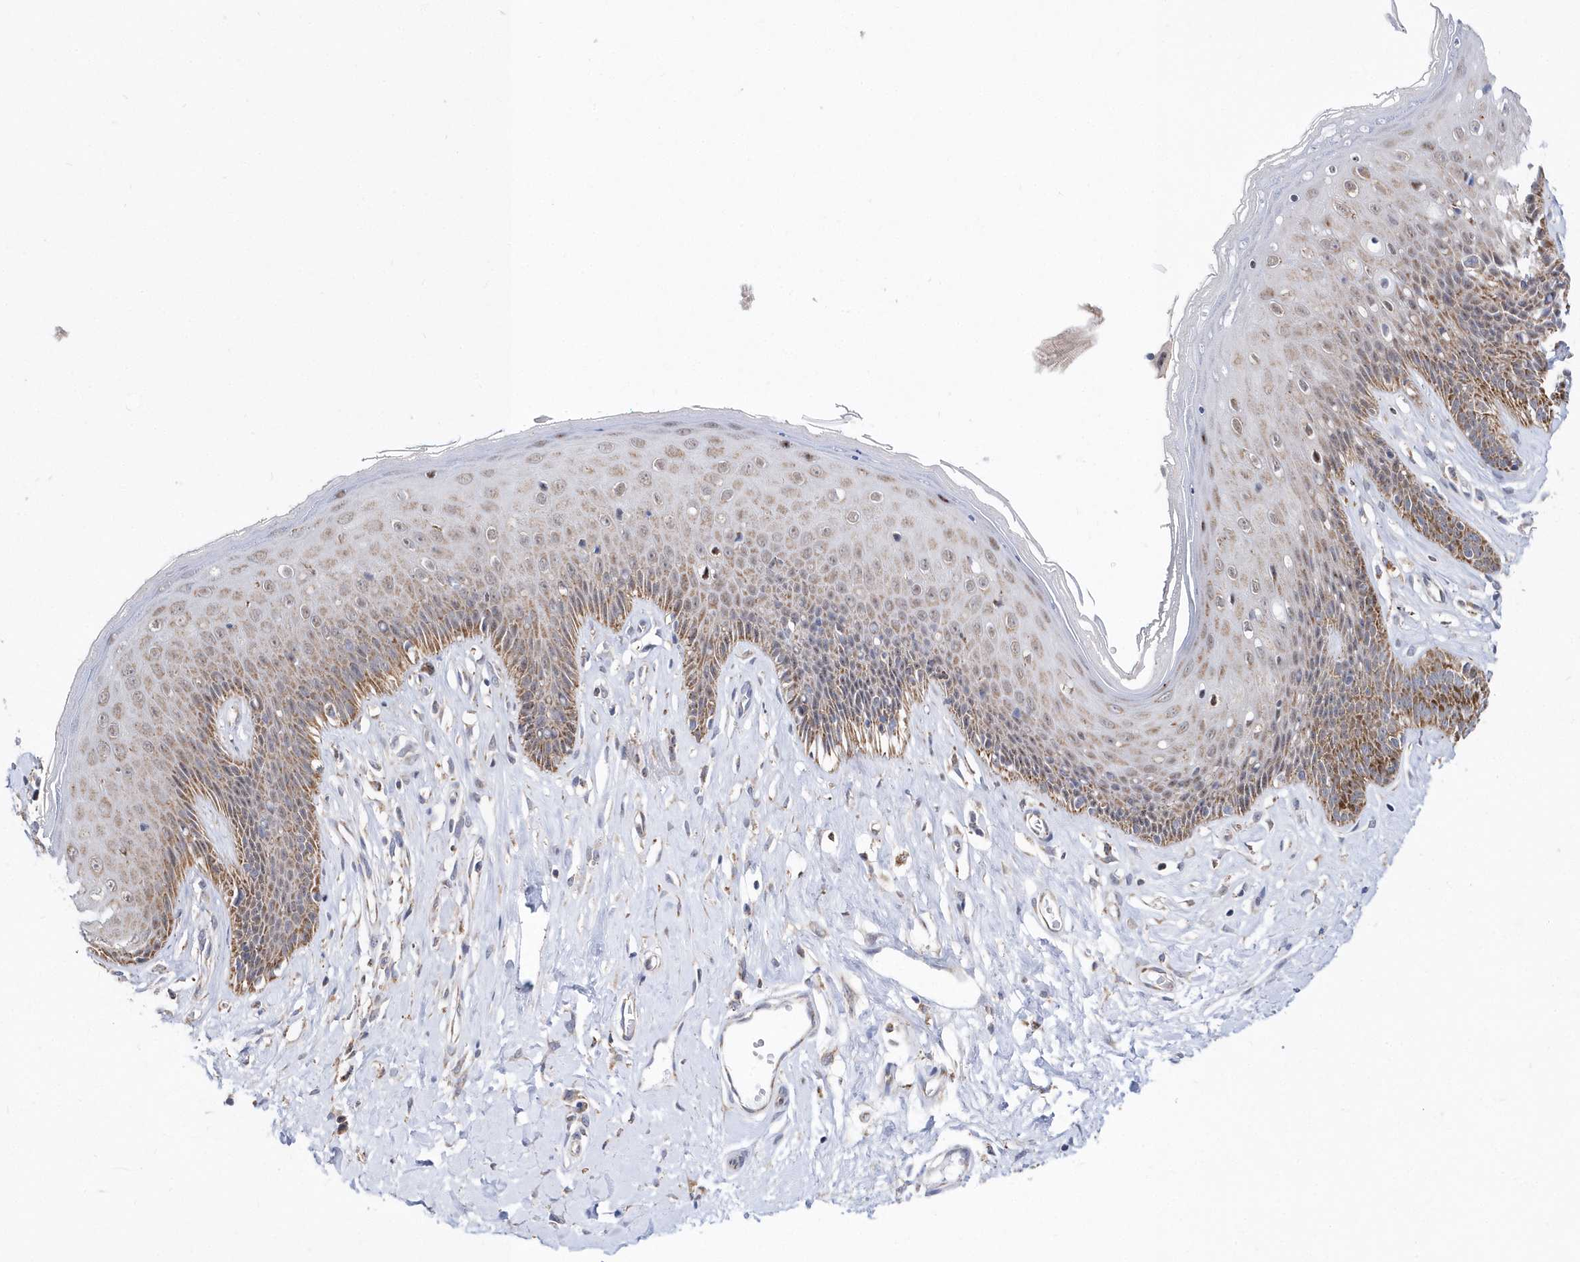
{"staining": {"intensity": "moderate", "quantity": ">75%", "location": "cytoplasmic/membranous"}, "tissue": "skin", "cell_type": "Epidermal cells", "image_type": "normal", "snomed": [{"axis": "morphology", "description": "Normal tissue, NOS"}, {"axis": "morphology", "description": "Squamous cell carcinoma, NOS"}, {"axis": "topography", "description": "Vulva"}], "caption": "Protein analysis of benign skin demonstrates moderate cytoplasmic/membranous expression in about >75% of epidermal cells. The staining is performed using DAB brown chromogen to label protein expression. The nuclei are counter-stained blue using hematoxylin.", "gene": "SPATA5", "patient": {"sex": "female", "age": 85}}